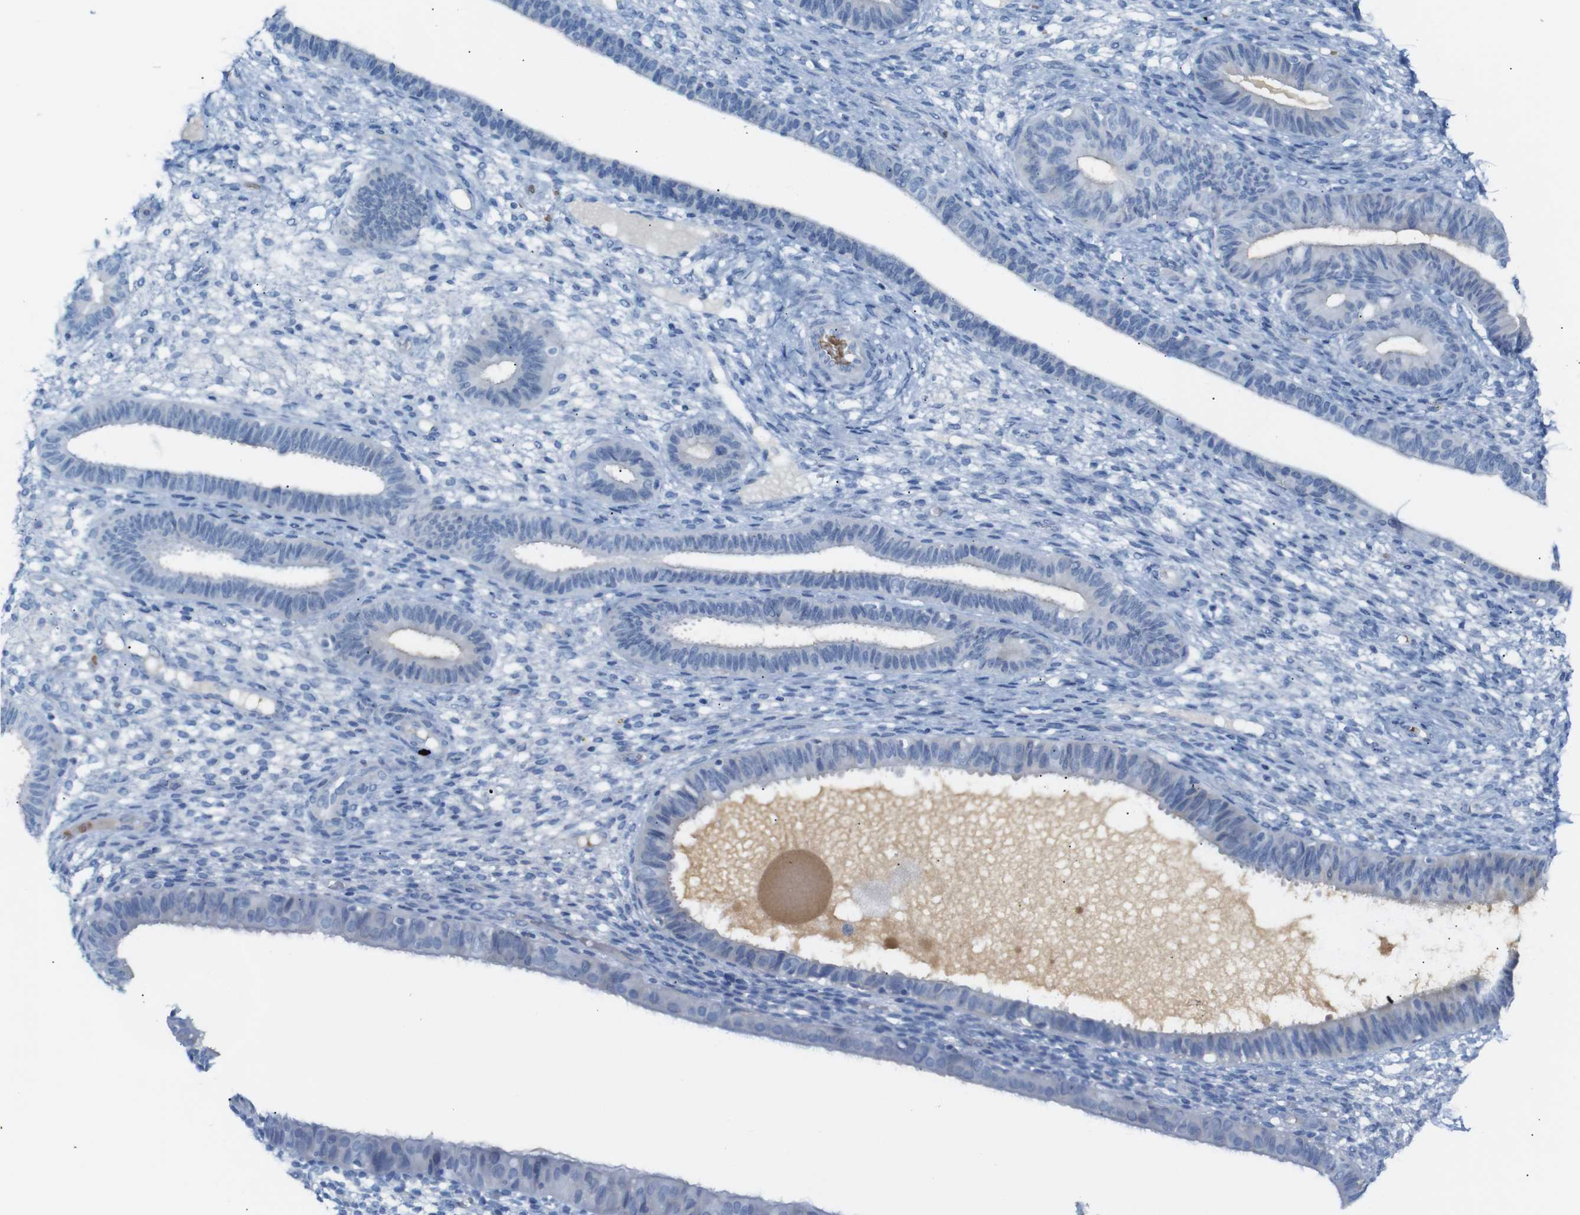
{"staining": {"intensity": "negative", "quantity": "none", "location": "none"}, "tissue": "endometrium", "cell_type": "Cells in endometrial stroma", "image_type": "normal", "snomed": [{"axis": "morphology", "description": "Normal tissue, NOS"}, {"axis": "topography", "description": "Endometrium"}], "caption": "Protein analysis of unremarkable endometrium exhibits no significant staining in cells in endometrial stroma. (DAB (3,3'-diaminobenzidine) IHC with hematoxylin counter stain).", "gene": "ERVMER34", "patient": {"sex": "female", "age": 61}}